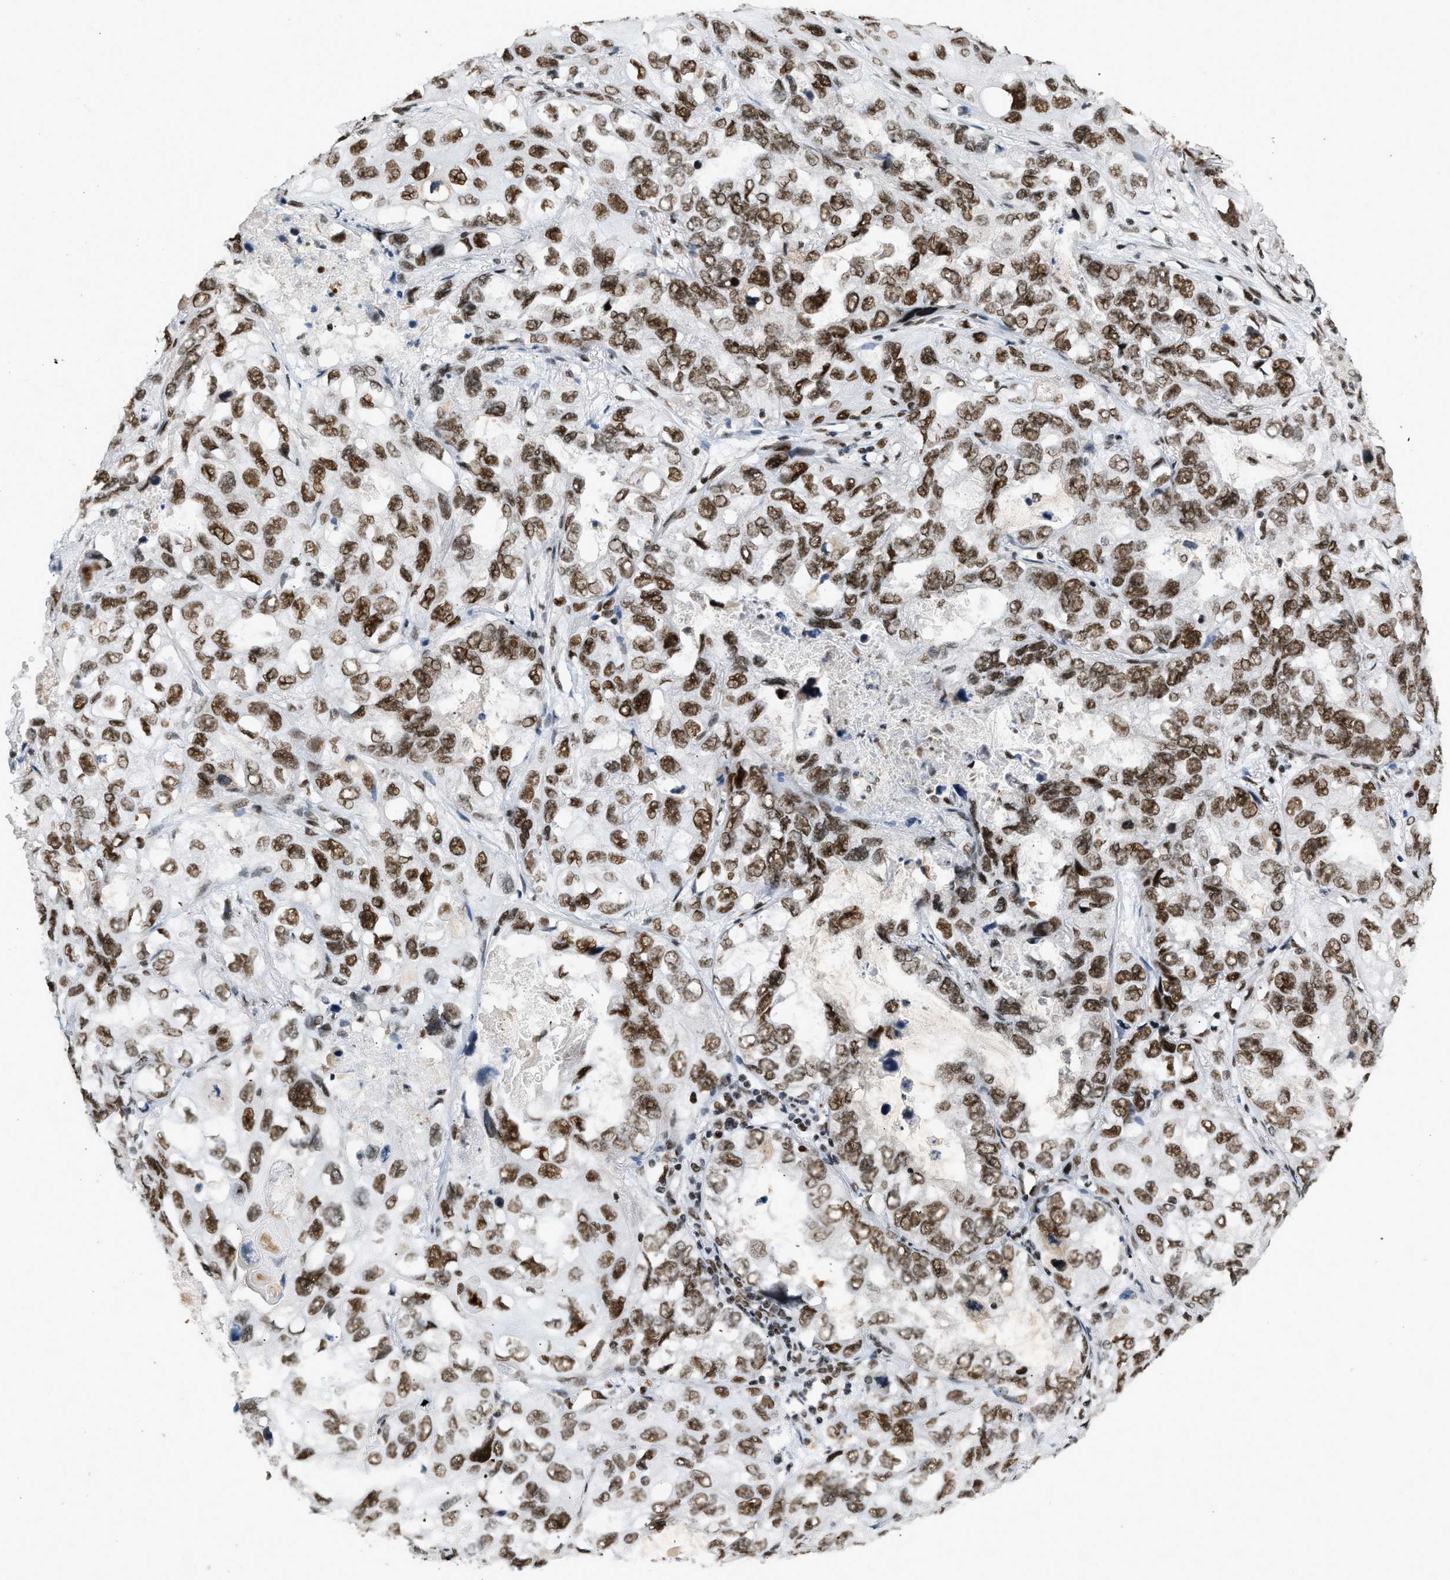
{"staining": {"intensity": "strong", "quantity": ">75%", "location": "nuclear"}, "tissue": "lung cancer", "cell_type": "Tumor cells", "image_type": "cancer", "snomed": [{"axis": "morphology", "description": "Squamous cell carcinoma, NOS"}, {"axis": "topography", "description": "Lung"}], "caption": "Immunohistochemistry (IHC) image of human lung cancer (squamous cell carcinoma) stained for a protein (brown), which demonstrates high levels of strong nuclear positivity in approximately >75% of tumor cells.", "gene": "SMARCB1", "patient": {"sex": "female", "age": 73}}